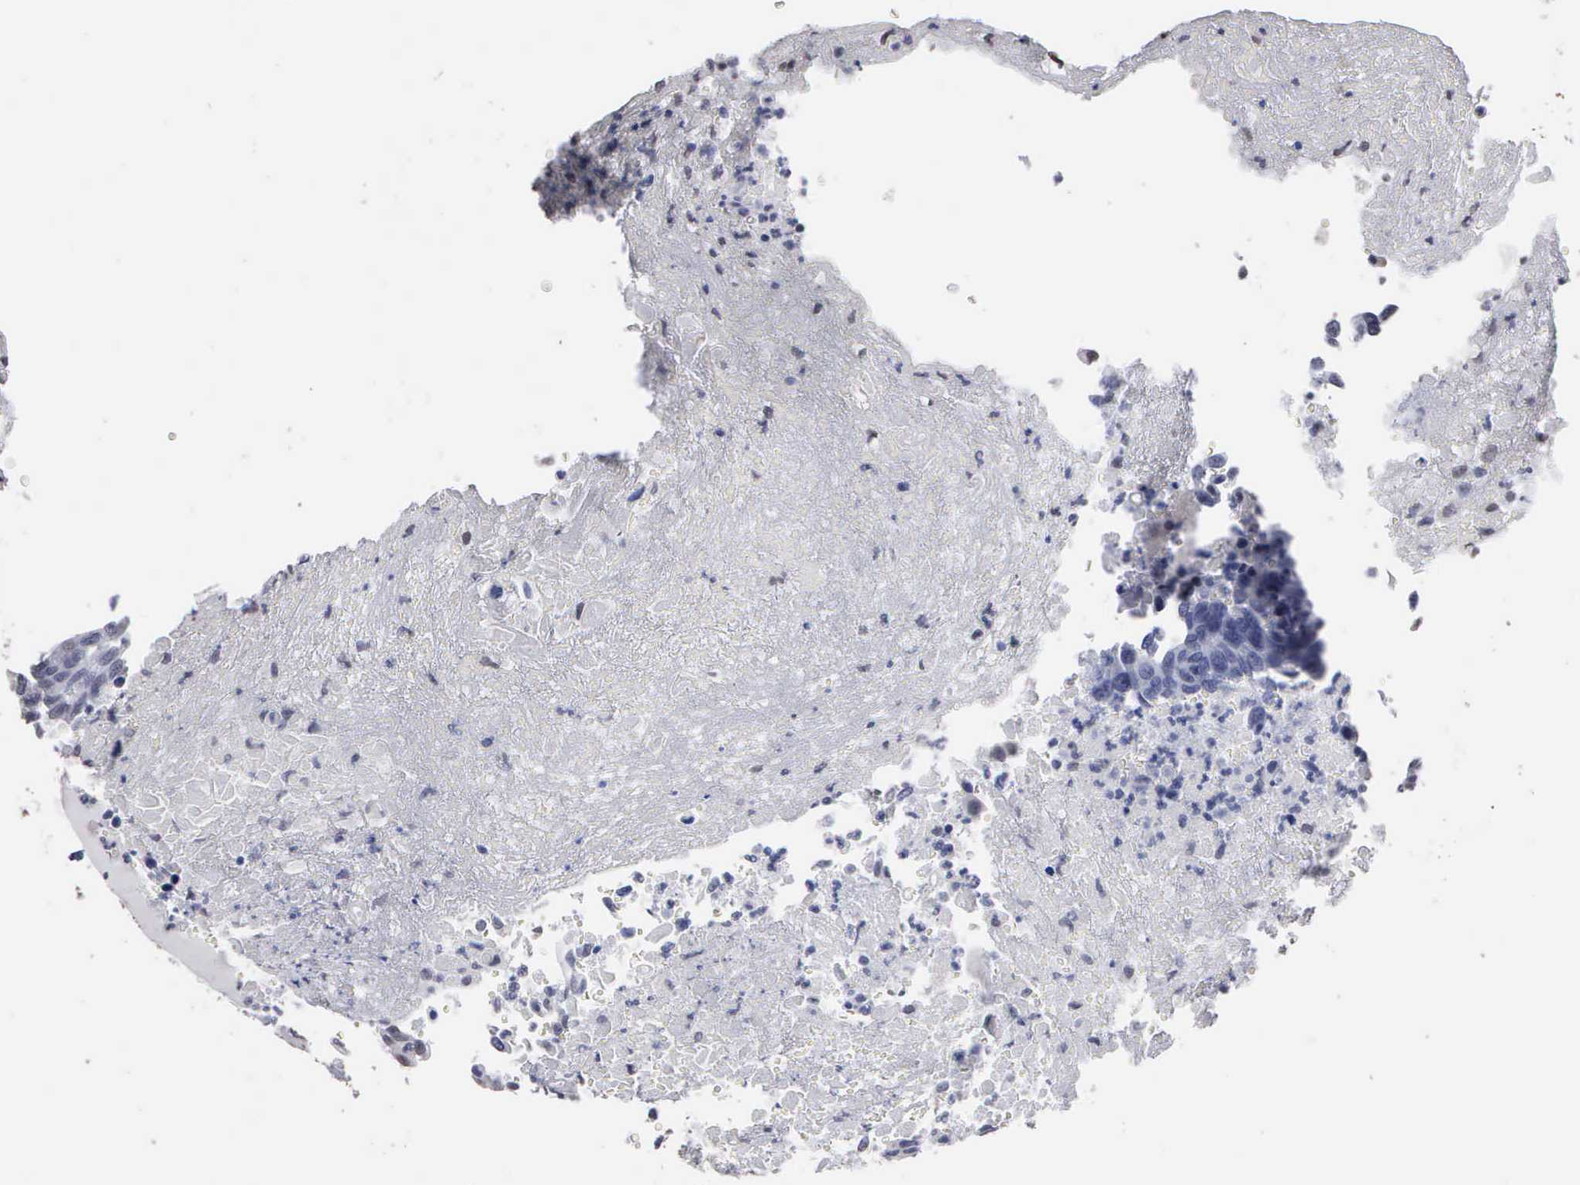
{"staining": {"intensity": "negative", "quantity": "none", "location": "none"}, "tissue": "urothelial cancer", "cell_type": "Tumor cells", "image_type": "cancer", "snomed": [{"axis": "morphology", "description": "Urothelial carcinoma, High grade"}, {"axis": "topography", "description": "Urinary bladder"}], "caption": "Urothelial cancer was stained to show a protein in brown. There is no significant staining in tumor cells. (Brightfield microscopy of DAB immunohistochemistry (IHC) at high magnification).", "gene": "UPB1", "patient": {"sex": "male", "age": 66}}